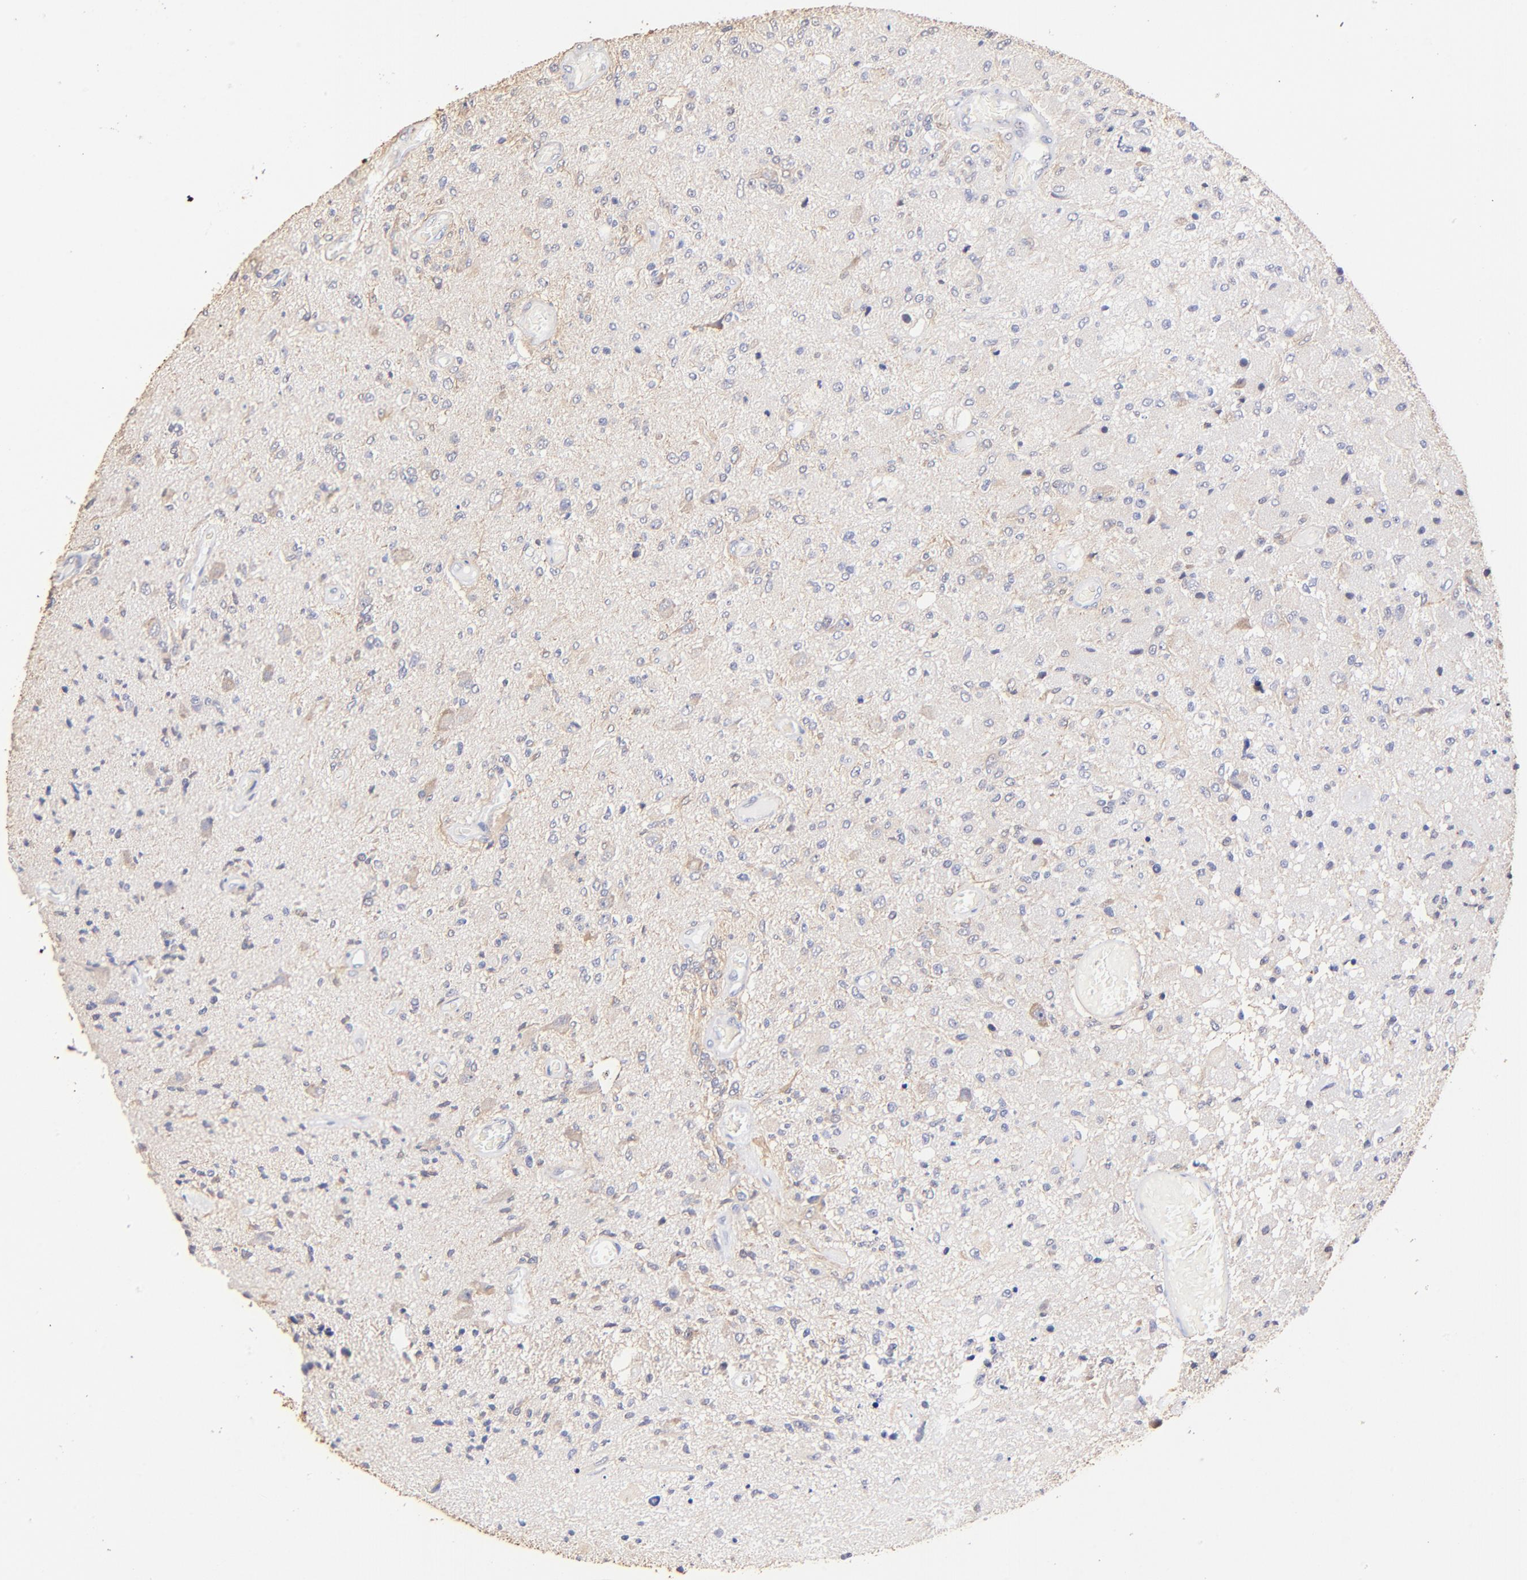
{"staining": {"intensity": "weak", "quantity": "<25%", "location": "cytoplasmic/membranous"}, "tissue": "glioma", "cell_type": "Tumor cells", "image_type": "cancer", "snomed": [{"axis": "morphology", "description": "Normal tissue, NOS"}, {"axis": "morphology", "description": "Glioma, malignant, High grade"}, {"axis": "topography", "description": "Cerebral cortex"}], "caption": "Tumor cells show no significant protein positivity in glioma.", "gene": "BBOF1", "patient": {"sex": "male", "age": 77}}